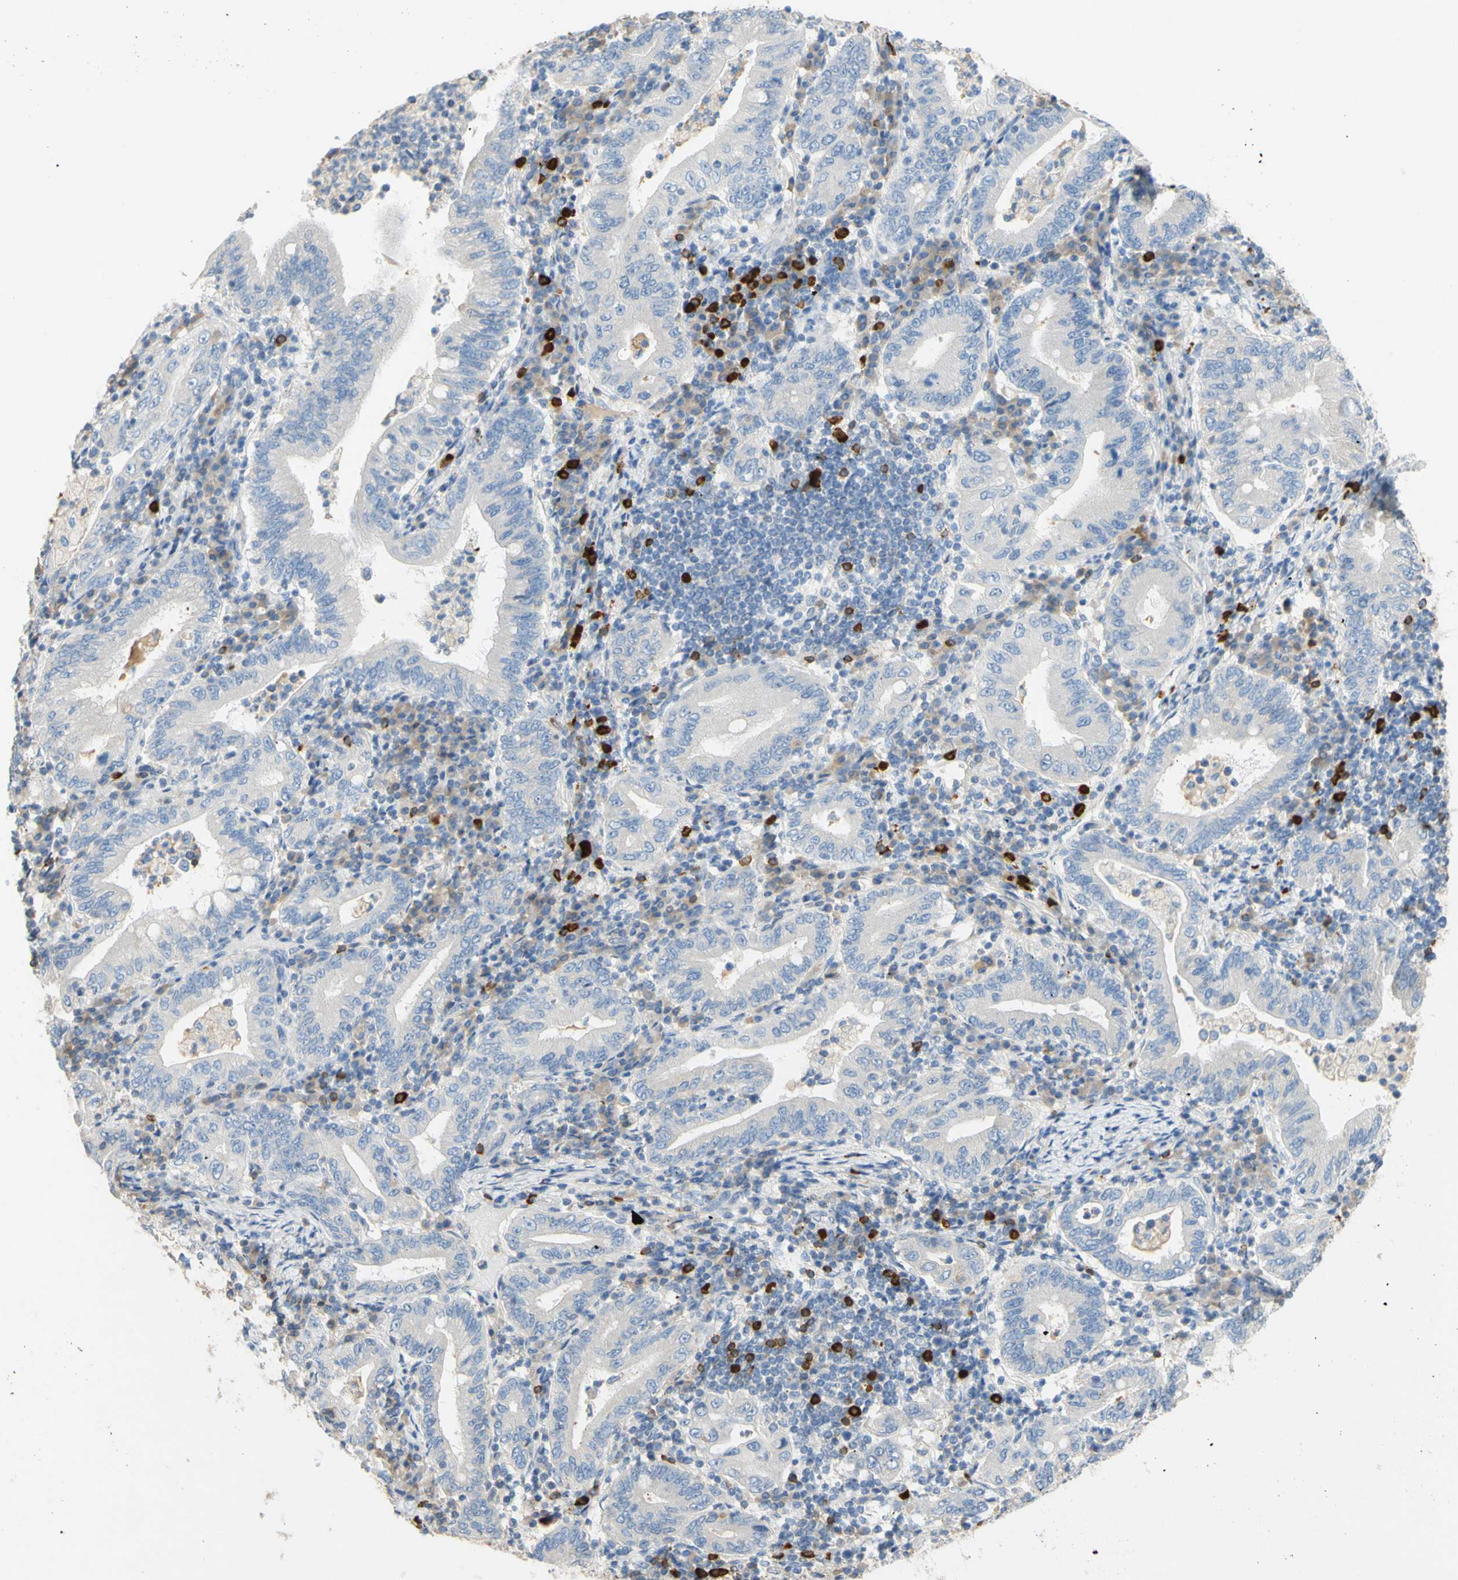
{"staining": {"intensity": "negative", "quantity": "none", "location": "none"}, "tissue": "stomach cancer", "cell_type": "Tumor cells", "image_type": "cancer", "snomed": [{"axis": "morphology", "description": "Normal tissue, NOS"}, {"axis": "morphology", "description": "Adenocarcinoma, NOS"}, {"axis": "topography", "description": "Esophagus"}, {"axis": "topography", "description": "Stomach, upper"}, {"axis": "topography", "description": "Peripheral nerve tissue"}], "caption": "Image shows no significant protein expression in tumor cells of adenocarcinoma (stomach). (DAB (3,3'-diaminobenzidine) immunohistochemistry with hematoxylin counter stain).", "gene": "PACSIN1", "patient": {"sex": "male", "age": 62}}